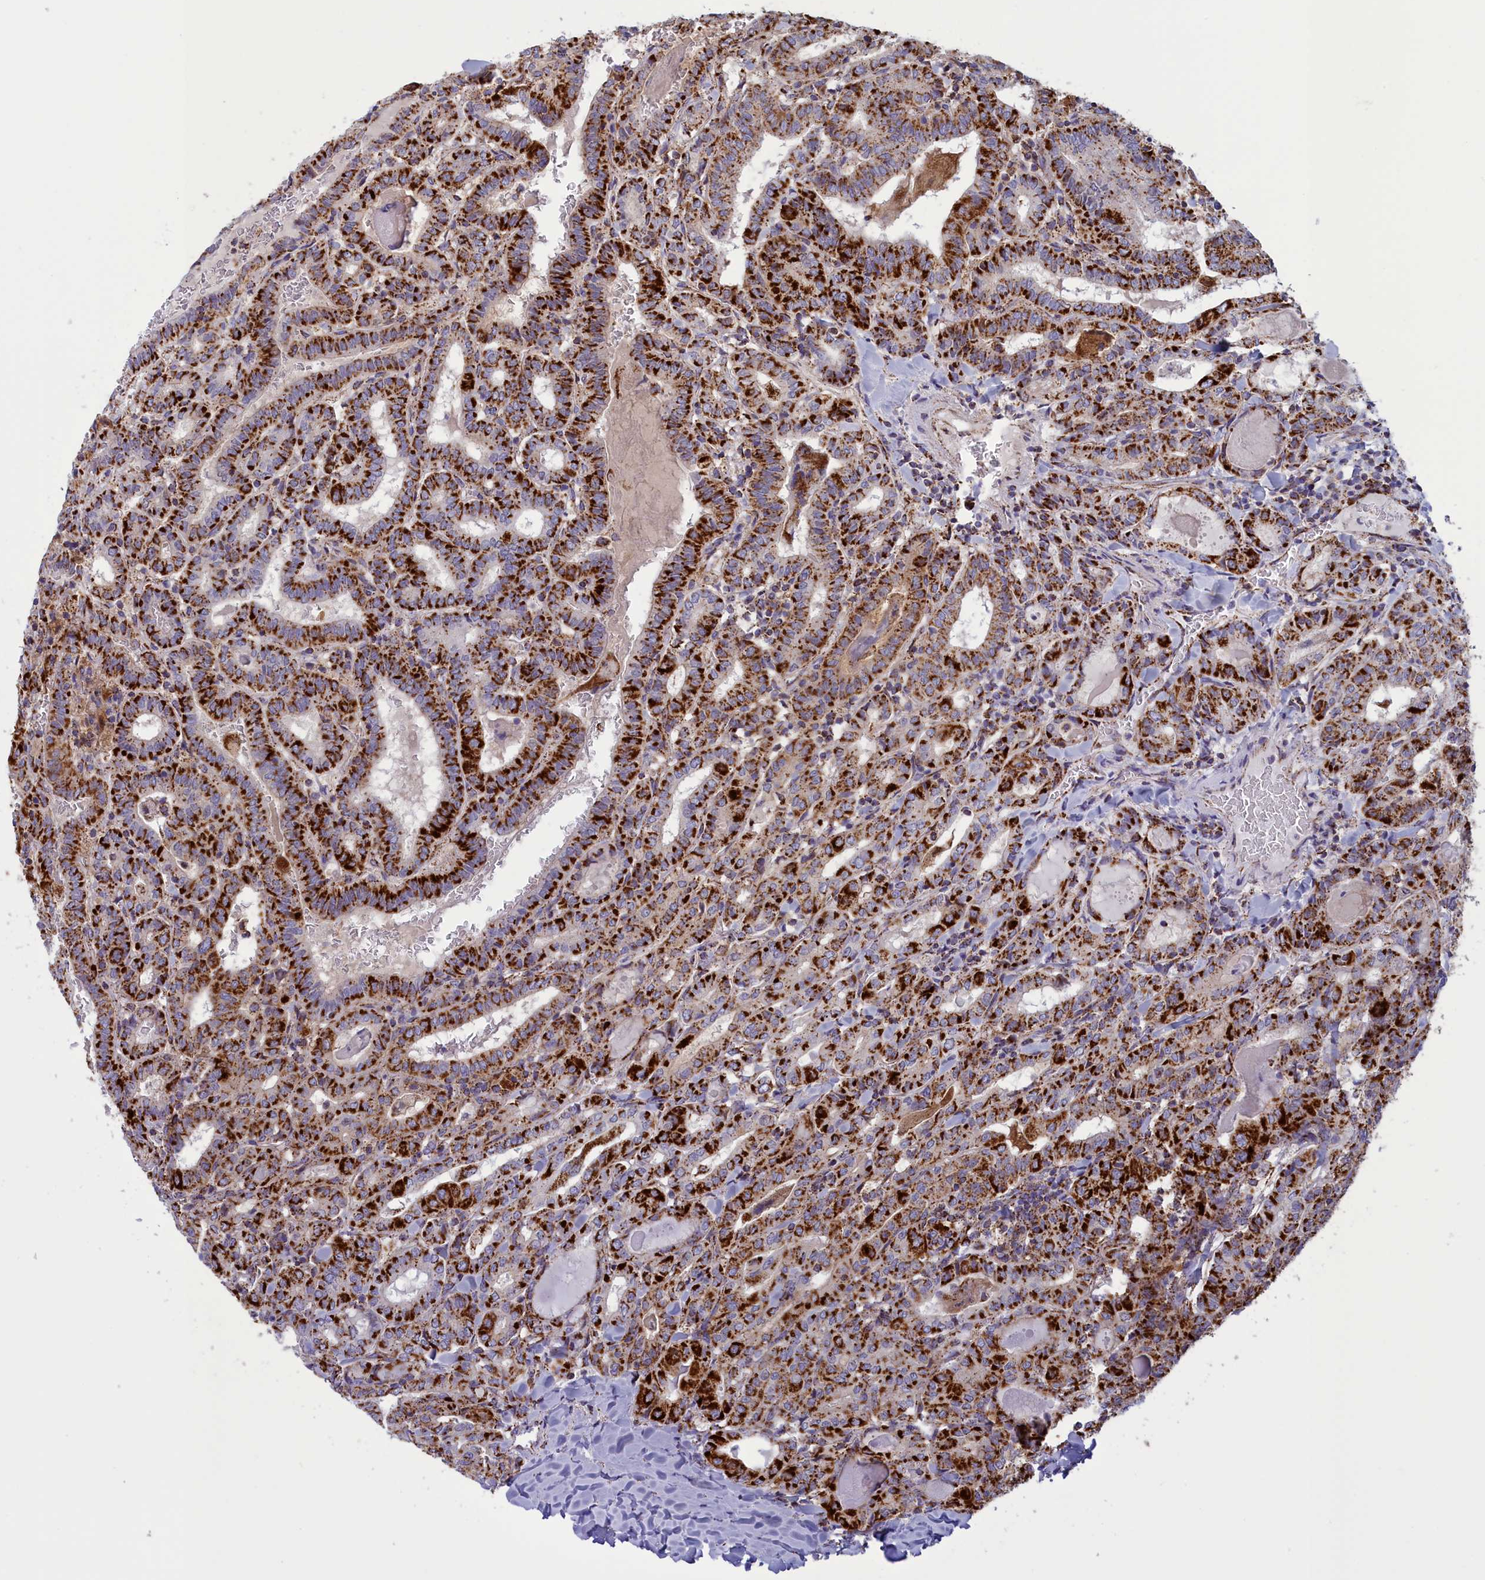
{"staining": {"intensity": "strong", "quantity": ">75%", "location": "cytoplasmic/membranous"}, "tissue": "thyroid cancer", "cell_type": "Tumor cells", "image_type": "cancer", "snomed": [{"axis": "morphology", "description": "Papillary adenocarcinoma, NOS"}, {"axis": "topography", "description": "Thyroid gland"}], "caption": "Thyroid cancer stained with a protein marker shows strong staining in tumor cells.", "gene": "ISOC2", "patient": {"sex": "female", "age": 72}}